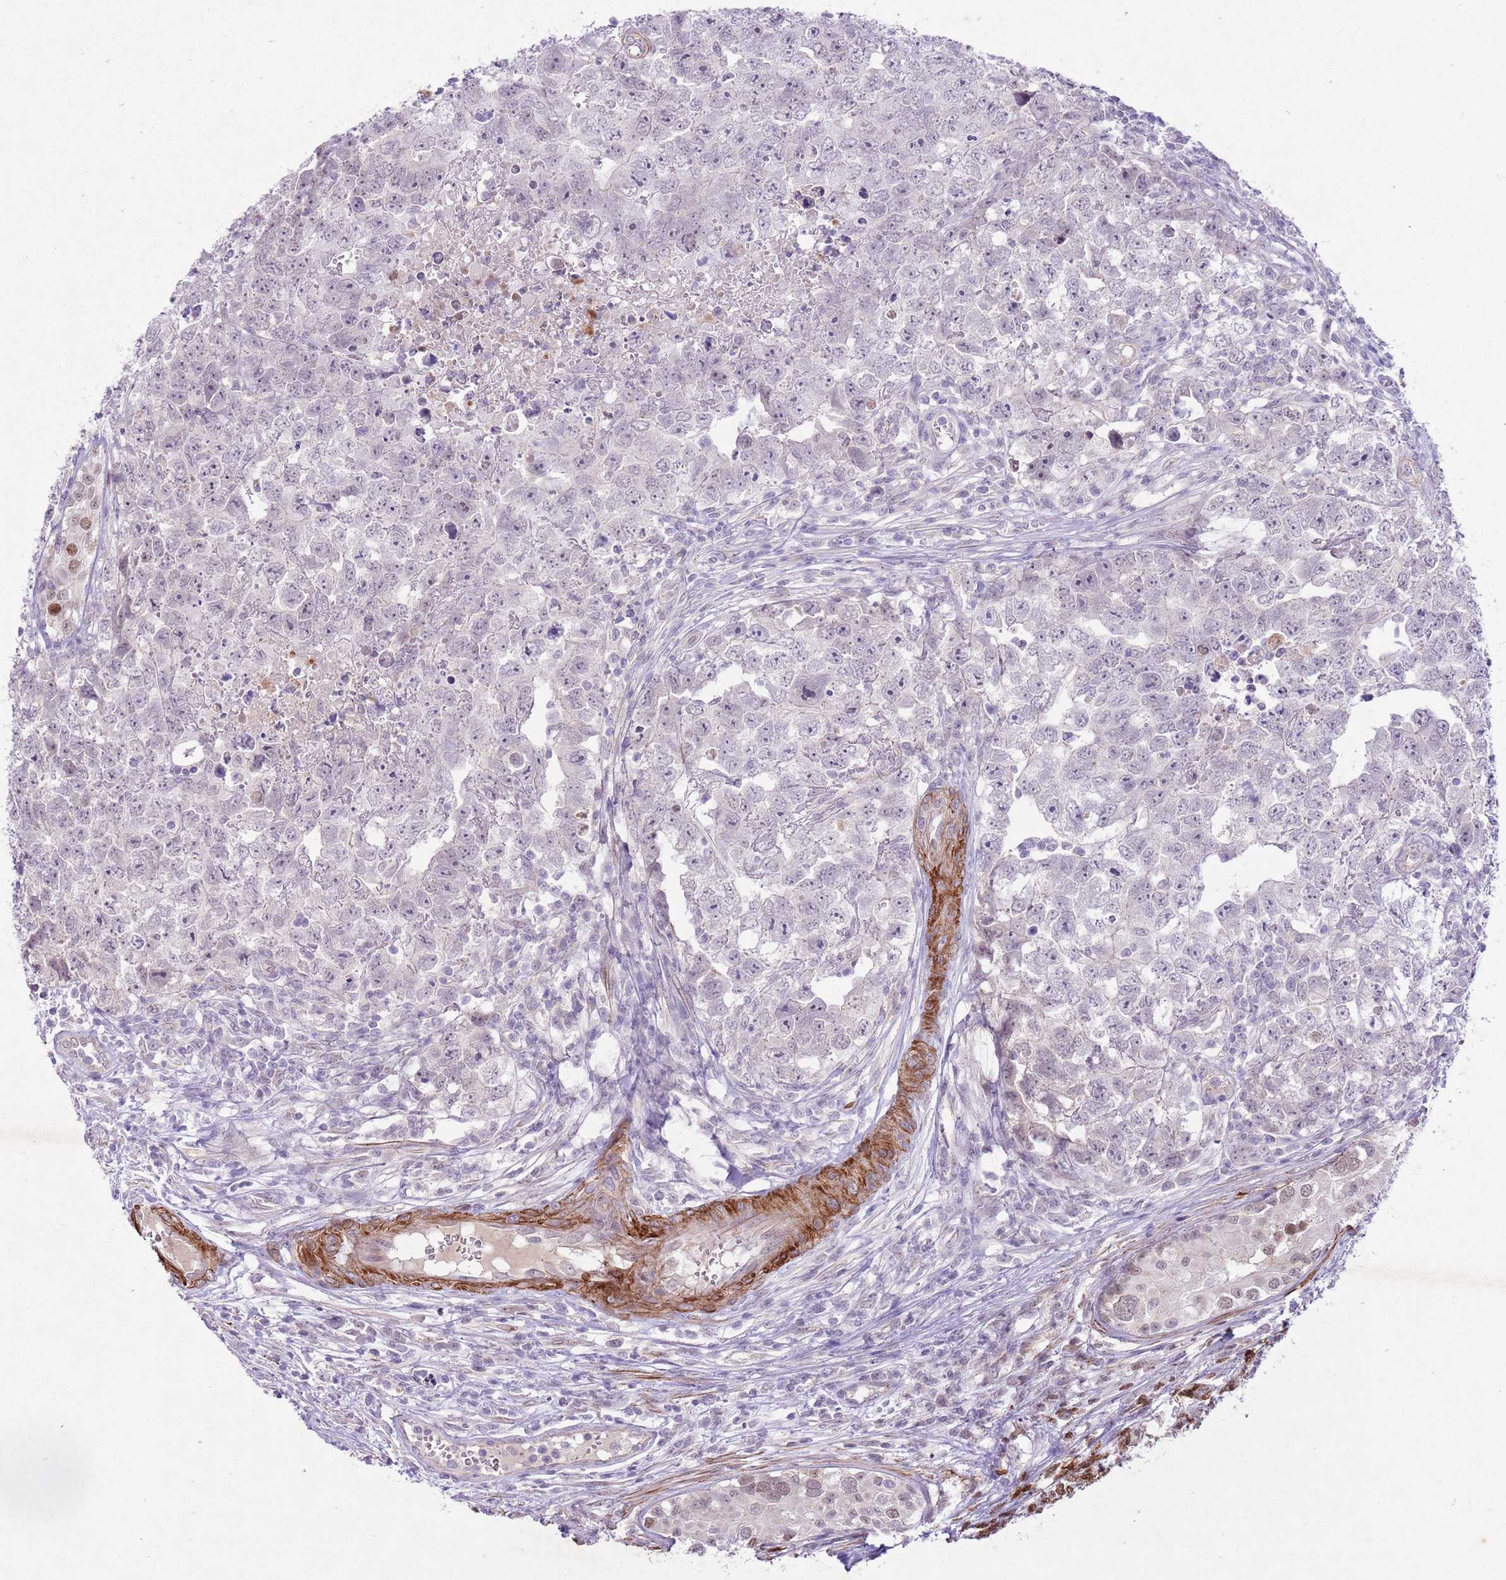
{"staining": {"intensity": "negative", "quantity": "none", "location": "none"}, "tissue": "testis cancer", "cell_type": "Tumor cells", "image_type": "cancer", "snomed": [{"axis": "morphology", "description": "Carcinoma, Embryonal, NOS"}, {"axis": "topography", "description": "Testis"}], "caption": "IHC micrograph of embryonal carcinoma (testis) stained for a protein (brown), which displays no staining in tumor cells.", "gene": "CCNI", "patient": {"sex": "male", "age": 22}}